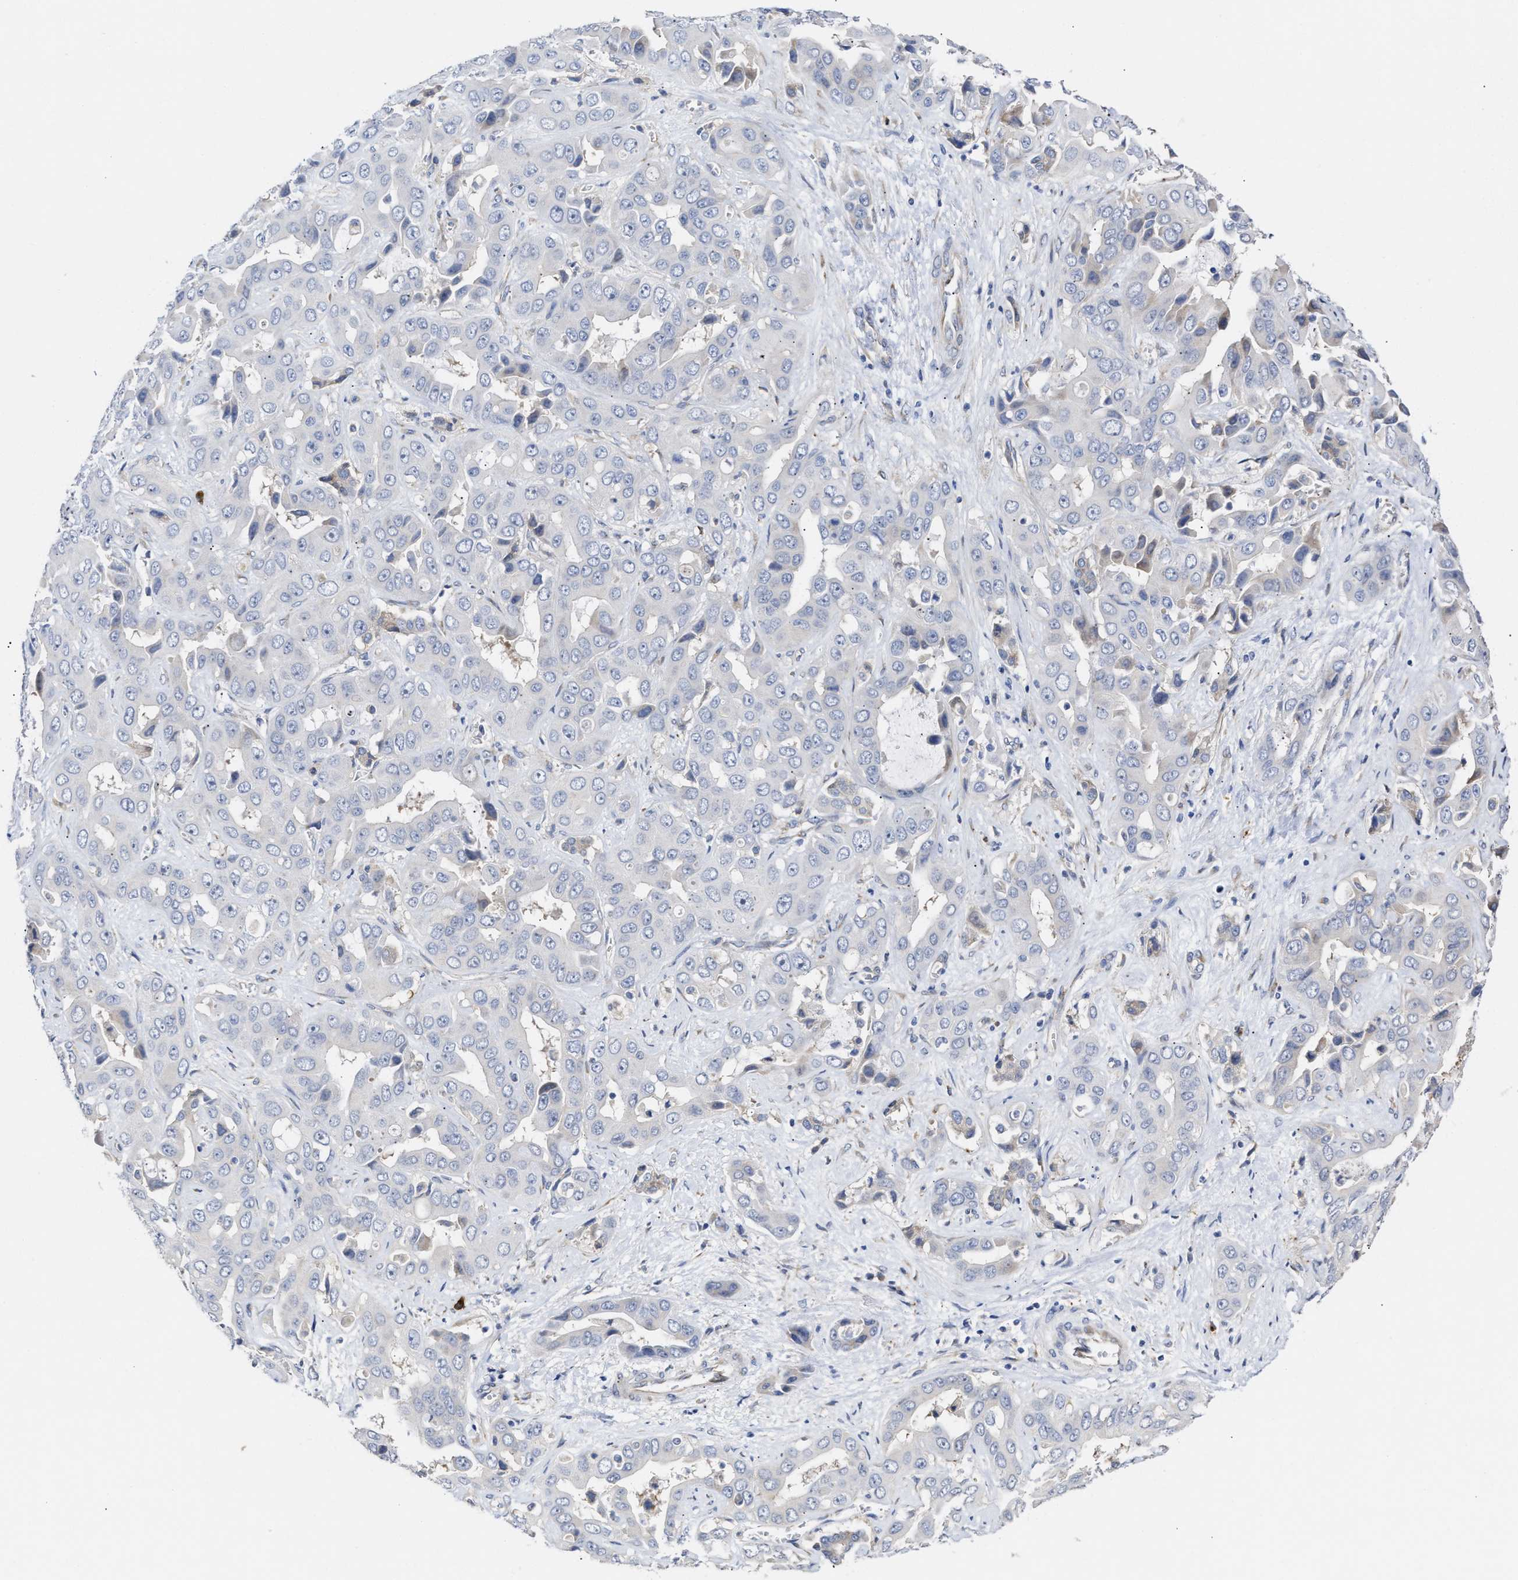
{"staining": {"intensity": "negative", "quantity": "none", "location": "none"}, "tissue": "liver cancer", "cell_type": "Tumor cells", "image_type": "cancer", "snomed": [{"axis": "morphology", "description": "Cholangiocarcinoma"}, {"axis": "topography", "description": "Liver"}], "caption": "This histopathology image is of liver cancer stained with IHC to label a protein in brown with the nuclei are counter-stained blue. There is no expression in tumor cells. The staining is performed using DAB brown chromogen with nuclei counter-stained in using hematoxylin.", "gene": "PPP1R15A", "patient": {"sex": "female", "age": 52}}